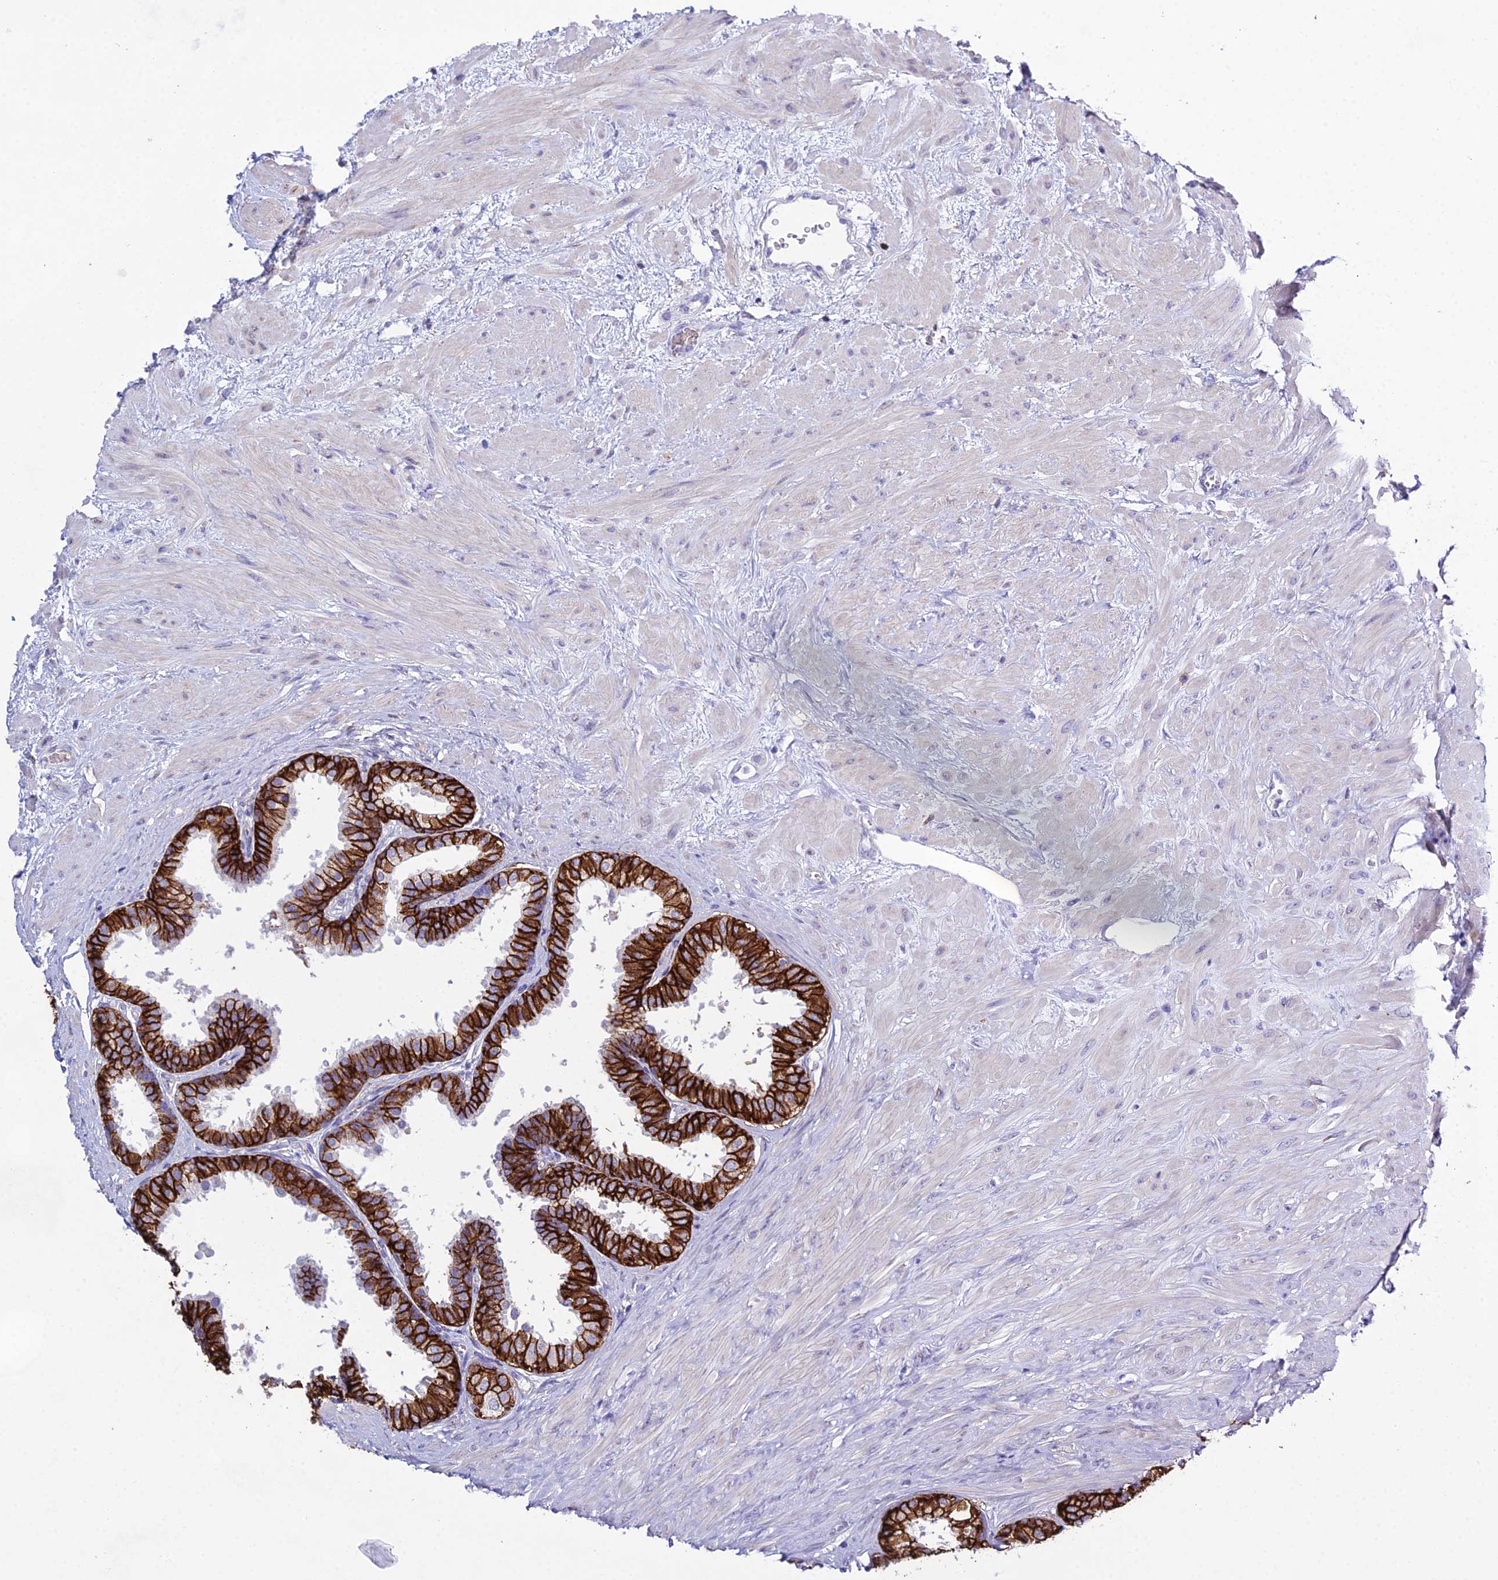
{"staining": {"intensity": "strong", "quantity": ">75%", "location": "cytoplasmic/membranous"}, "tissue": "prostate", "cell_type": "Glandular cells", "image_type": "normal", "snomed": [{"axis": "morphology", "description": "Normal tissue, NOS"}, {"axis": "topography", "description": "Prostate"}], "caption": "Immunohistochemical staining of benign human prostate demonstrates high levels of strong cytoplasmic/membranous expression in about >75% of glandular cells. The staining was performed using DAB to visualize the protein expression in brown, while the nuclei were stained in blue with hematoxylin (Magnification: 20x).", "gene": "OR1Q1", "patient": {"sex": "male", "age": 48}}